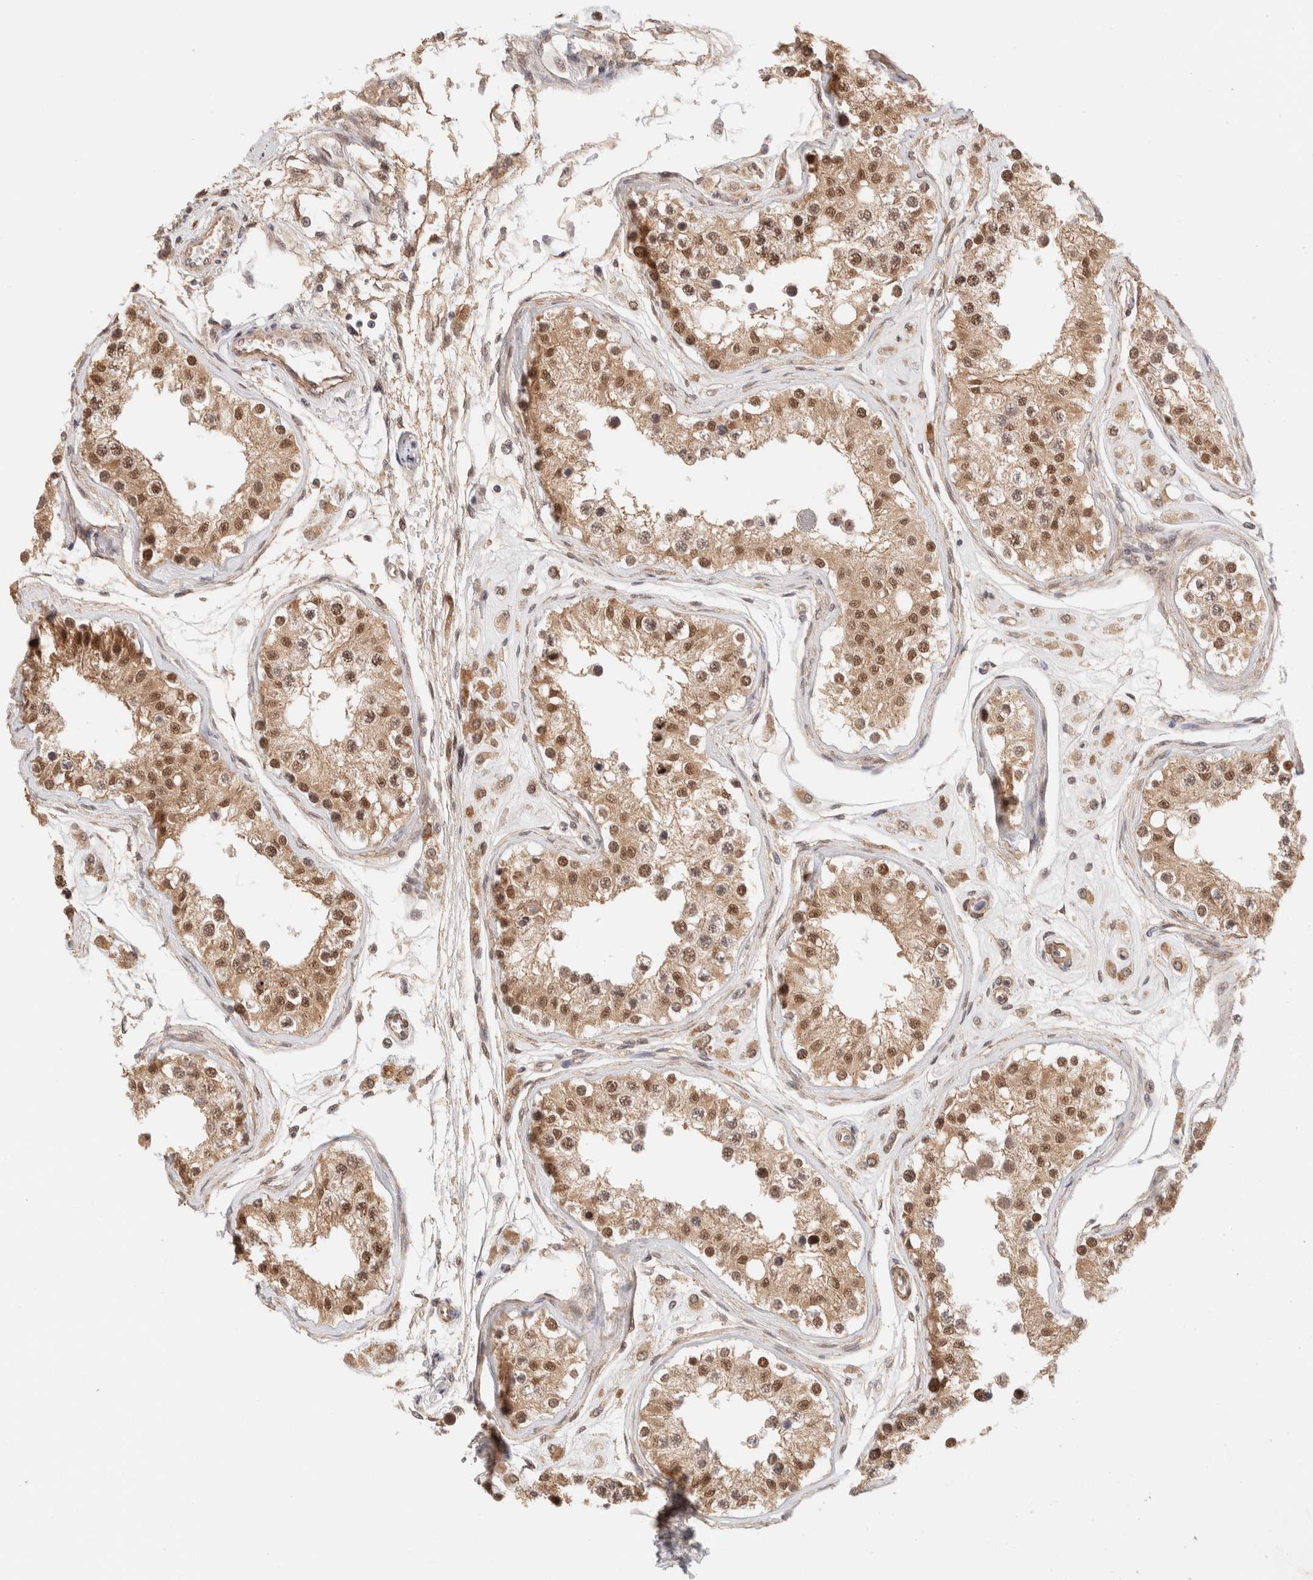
{"staining": {"intensity": "strong", "quantity": "25%-75%", "location": "cytoplasmic/membranous,nuclear"}, "tissue": "testis", "cell_type": "Cells in seminiferous ducts", "image_type": "normal", "snomed": [{"axis": "morphology", "description": "Normal tissue, NOS"}, {"axis": "morphology", "description": "Adenocarcinoma, metastatic, NOS"}, {"axis": "topography", "description": "Testis"}], "caption": "Immunohistochemistry photomicrograph of normal testis: human testis stained using immunohistochemistry demonstrates high levels of strong protein expression localized specifically in the cytoplasmic/membranous,nuclear of cells in seminiferous ducts, appearing as a cytoplasmic/membranous,nuclear brown color.", "gene": "BRPF3", "patient": {"sex": "male", "age": 26}}